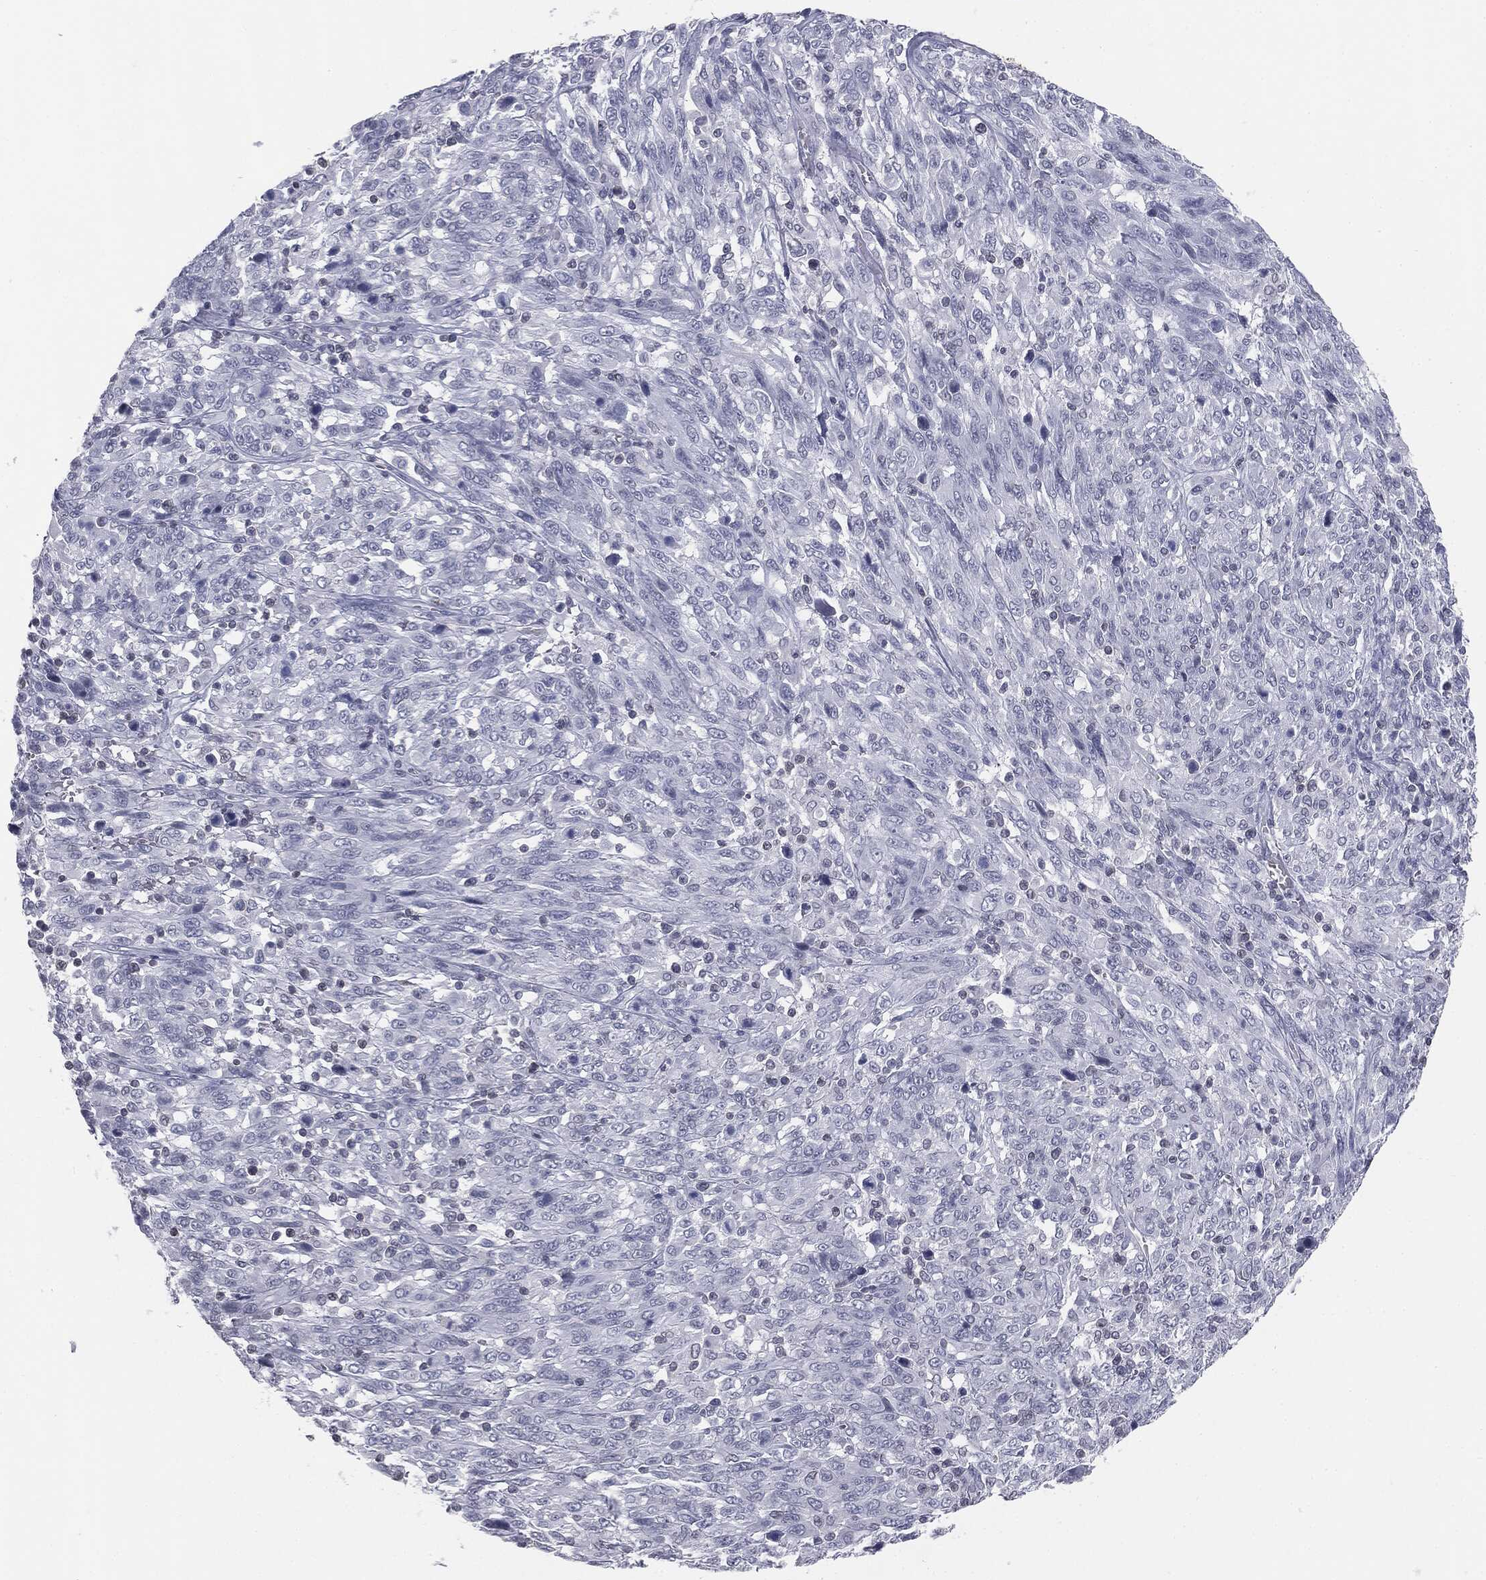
{"staining": {"intensity": "negative", "quantity": "none", "location": "none"}, "tissue": "melanoma", "cell_type": "Tumor cells", "image_type": "cancer", "snomed": [{"axis": "morphology", "description": "Malignant melanoma, NOS"}, {"axis": "topography", "description": "Skin"}], "caption": "Micrograph shows no significant protein expression in tumor cells of melanoma.", "gene": "ALDOB", "patient": {"sex": "female", "age": 91}}